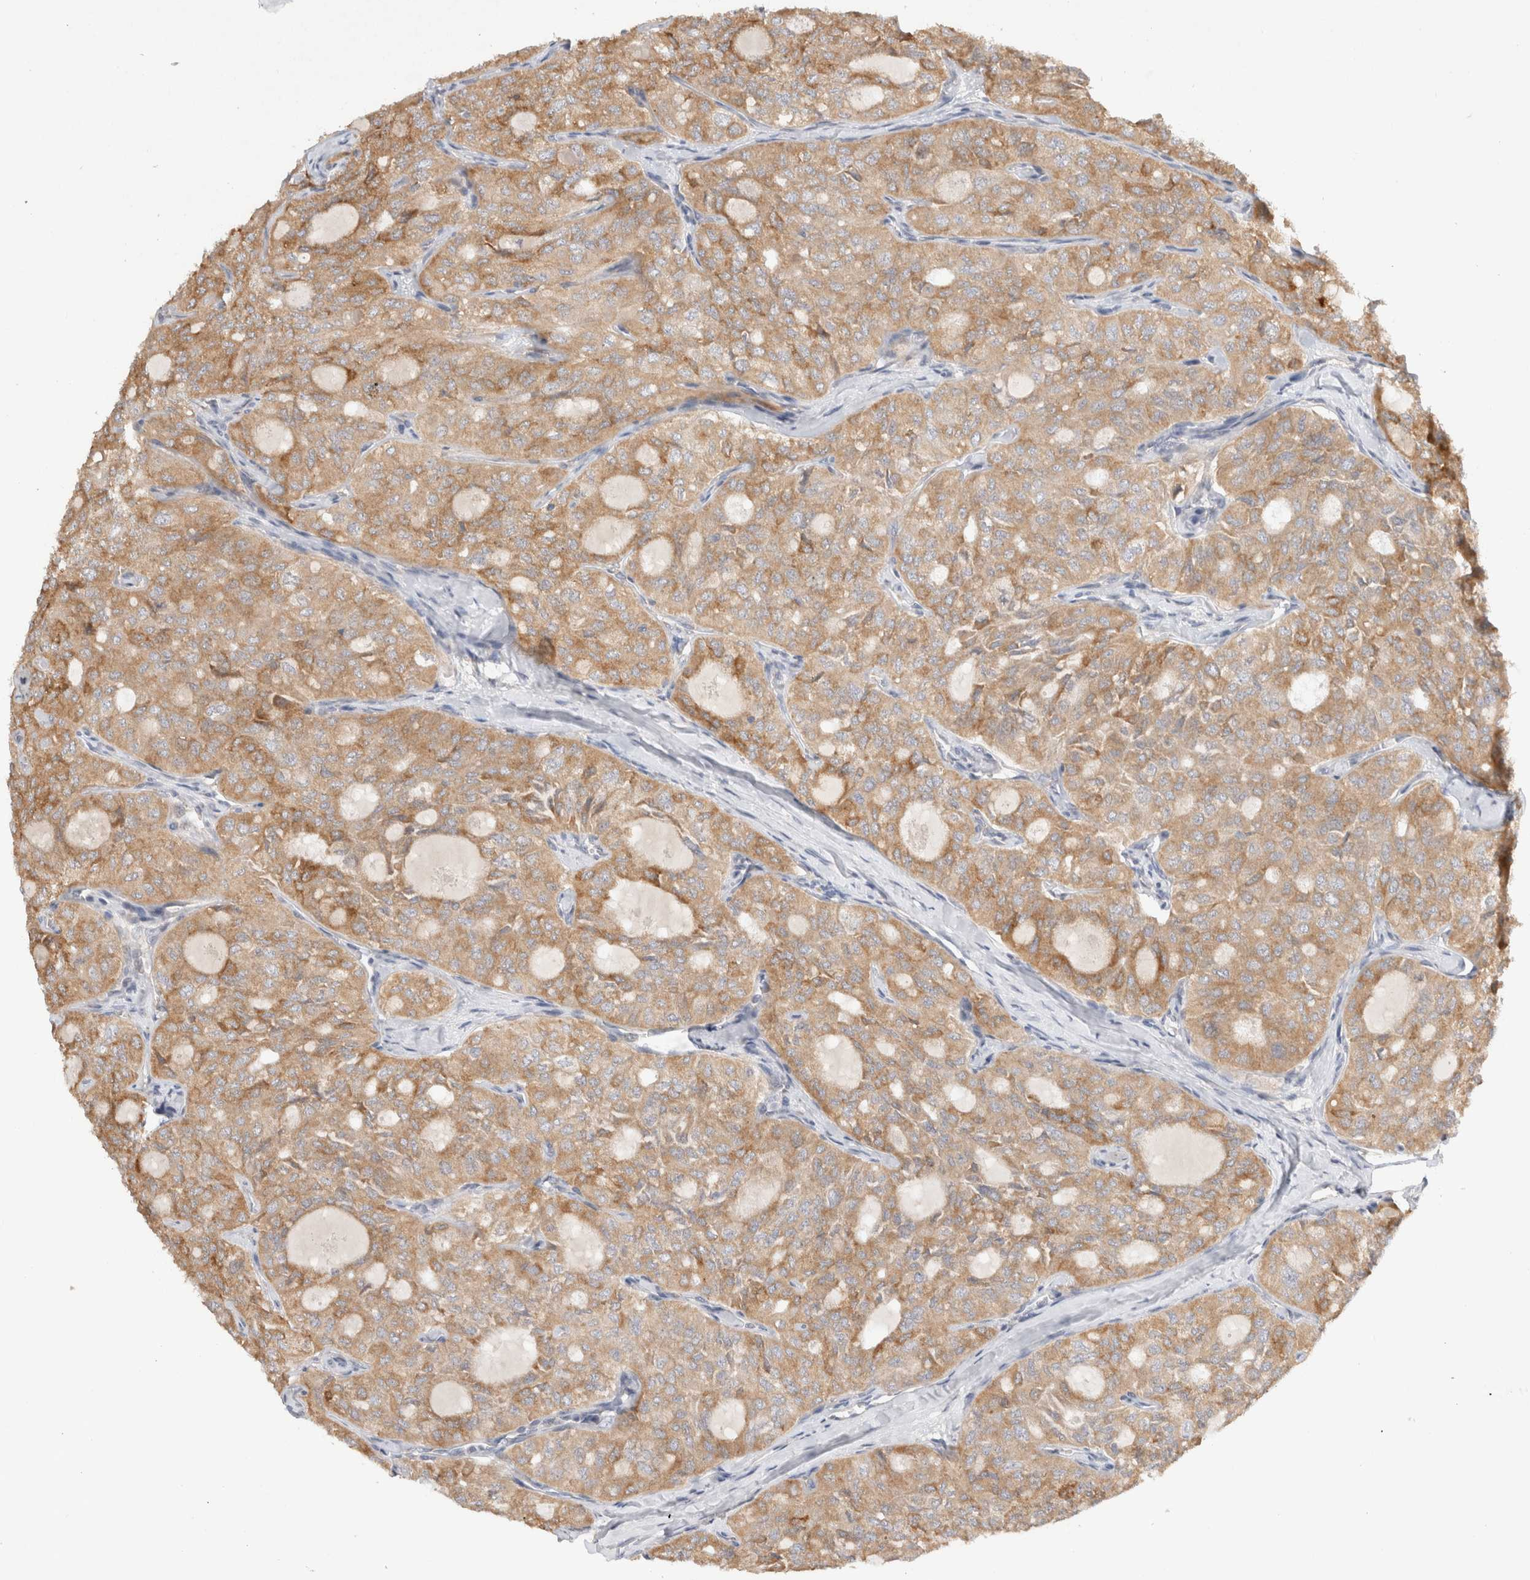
{"staining": {"intensity": "moderate", "quantity": ">75%", "location": "cytoplasmic/membranous"}, "tissue": "thyroid cancer", "cell_type": "Tumor cells", "image_type": "cancer", "snomed": [{"axis": "morphology", "description": "Follicular adenoma carcinoma, NOS"}, {"axis": "topography", "description": "Thyroid gland"}], "caption": "IHC of thyroid cancer displays medium levels of moderate cytoplasmic/membranous staining in about >75% of tumor cells.", "gene": "NEDD4L", "patient": {"sex": "male", "age": 75}}